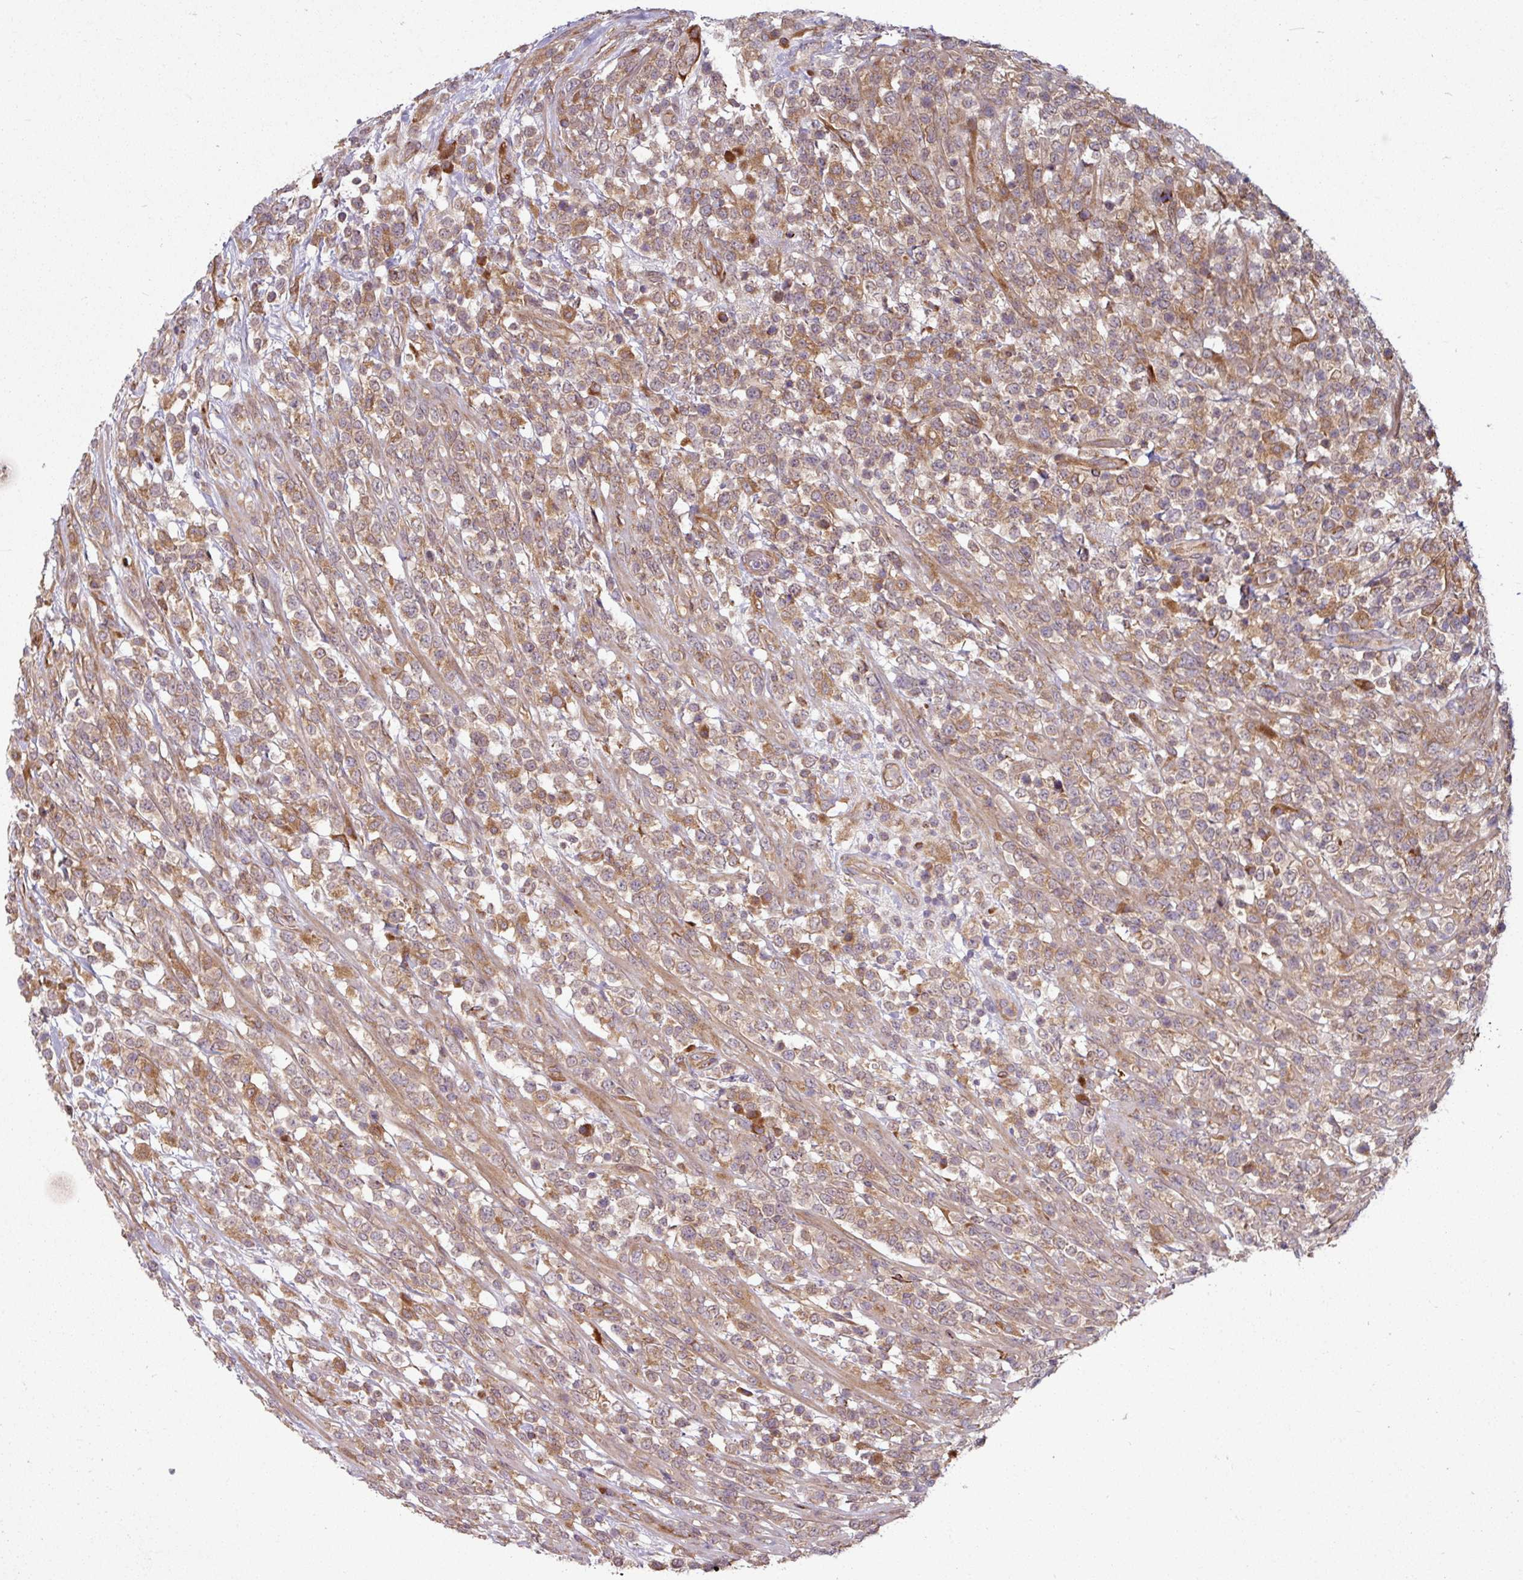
{"staining": {"intensity": "moderate", "quantity": ">75%", "location": "cytoplasmic/membranous"}, "tissue": "lymphoma", "cell_type": "Tumor cells", "image_type": "cancer", "snomed": [{"axis": "morphology", "description": "Malignant lymphoma, non-Hodgkin's type, High grade"}, {"axis": "topography", "description": "Colon"}], "caption": "This histopathology image displays immunohistochemistry staining of malignant lymphoma, non-Hodgkin's type (high-grade), with medium moderate cytoplasmic/membranous positivity in about >75% of tumor cells.", "gene": "RAB5A", "patient": {"sex": "female", "age": 53}}